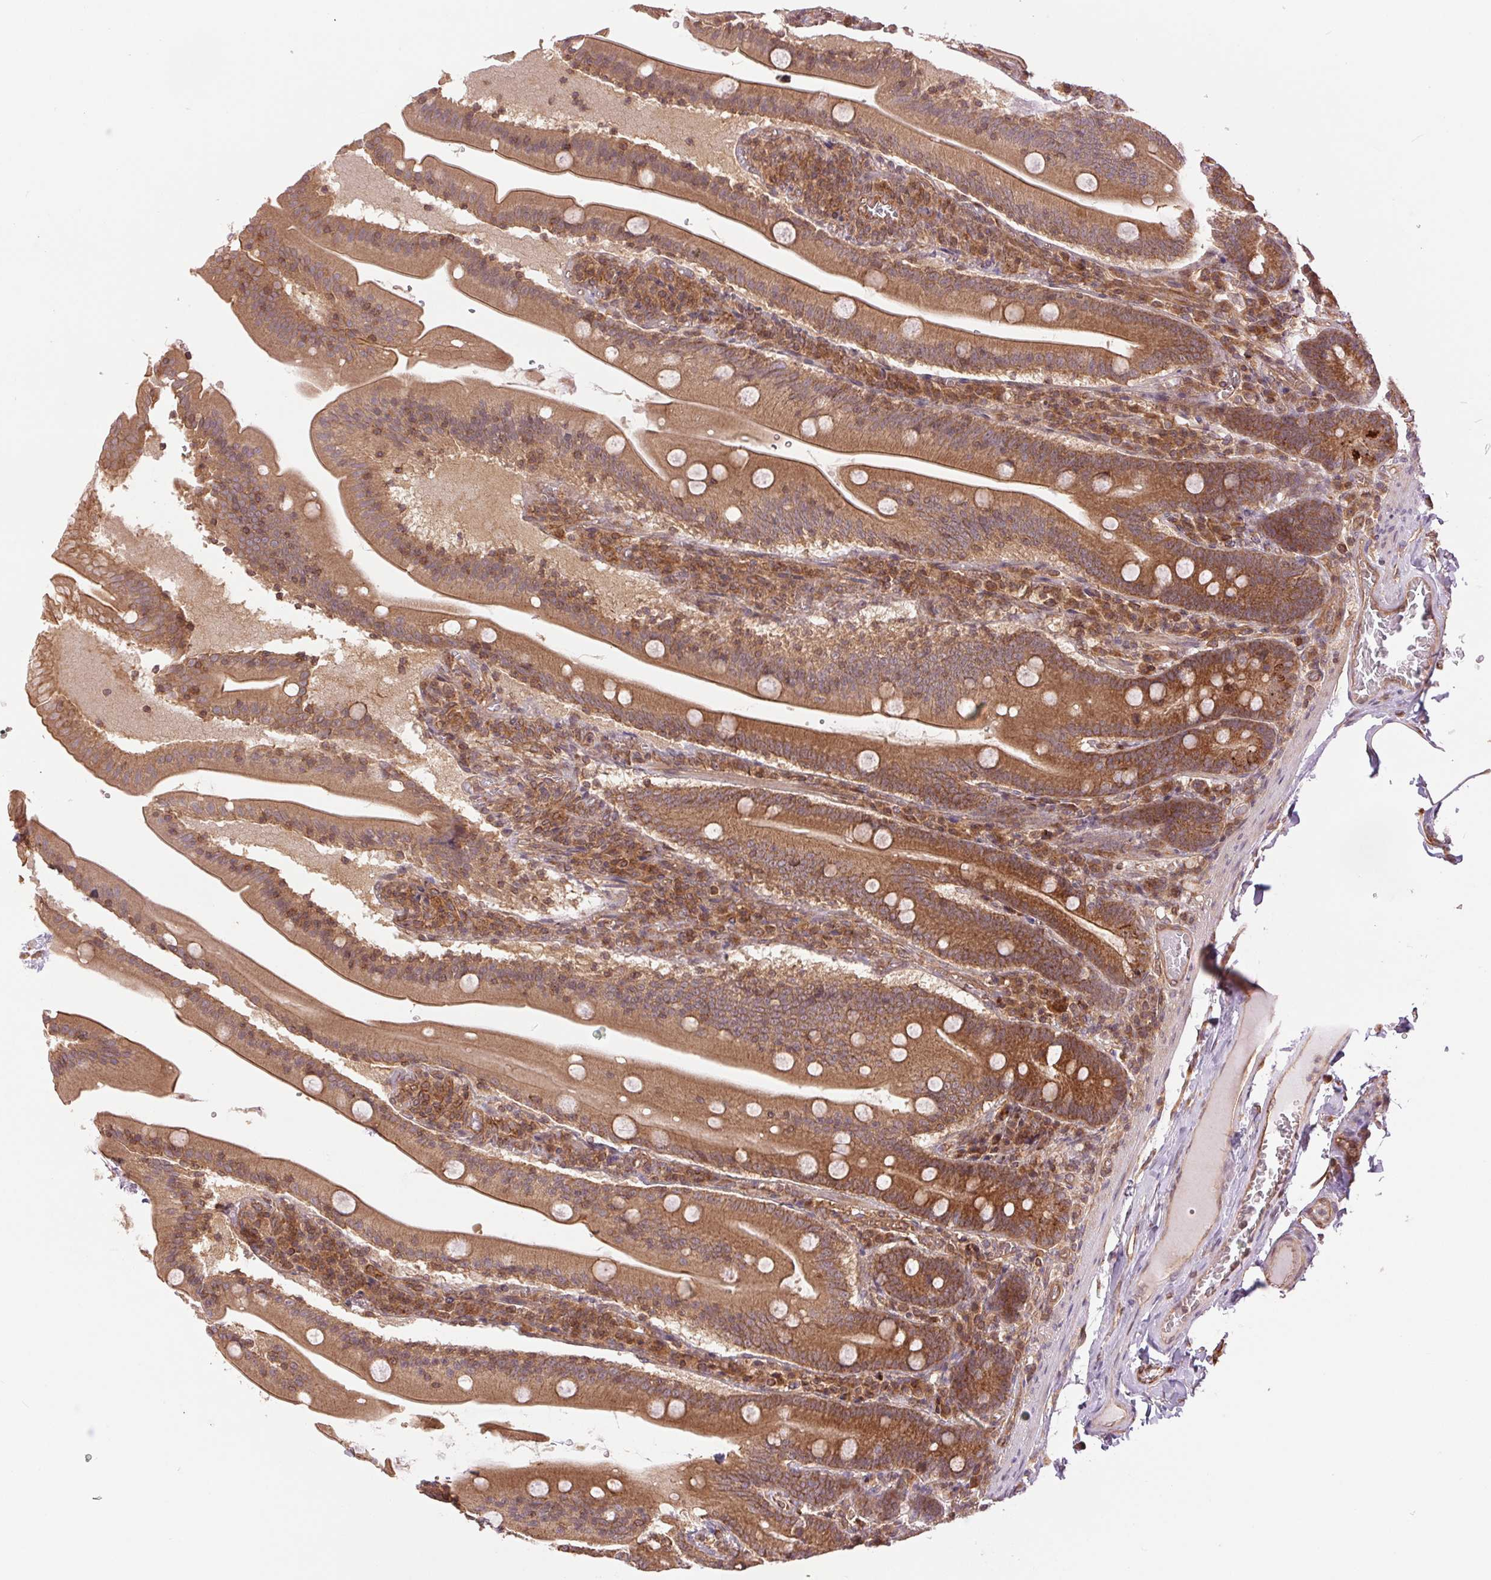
{"staining": {"intensity": "moderate", "quantity": ">75%", "location": "cytoplasmic/membranous"}, "tissue": "small intestine", "cell_type": "Glandular cells", "image_type": "normal", "snomed": [{"axis": "morphology", "description": "Normal tissue, NOS"}, {"axis": "topography", "description": "Small intestine"}], "caption": "Immunohistochemical staining of normal human small intestine shows moderate cytoplasmic/membranous protein positivity in approximately >75% of glandular cells. (brown staining indicates protein expression, while blue staining denotes nuclei).", "gene": "STARD7", "patient": {"sex": "male", "age": 37}}